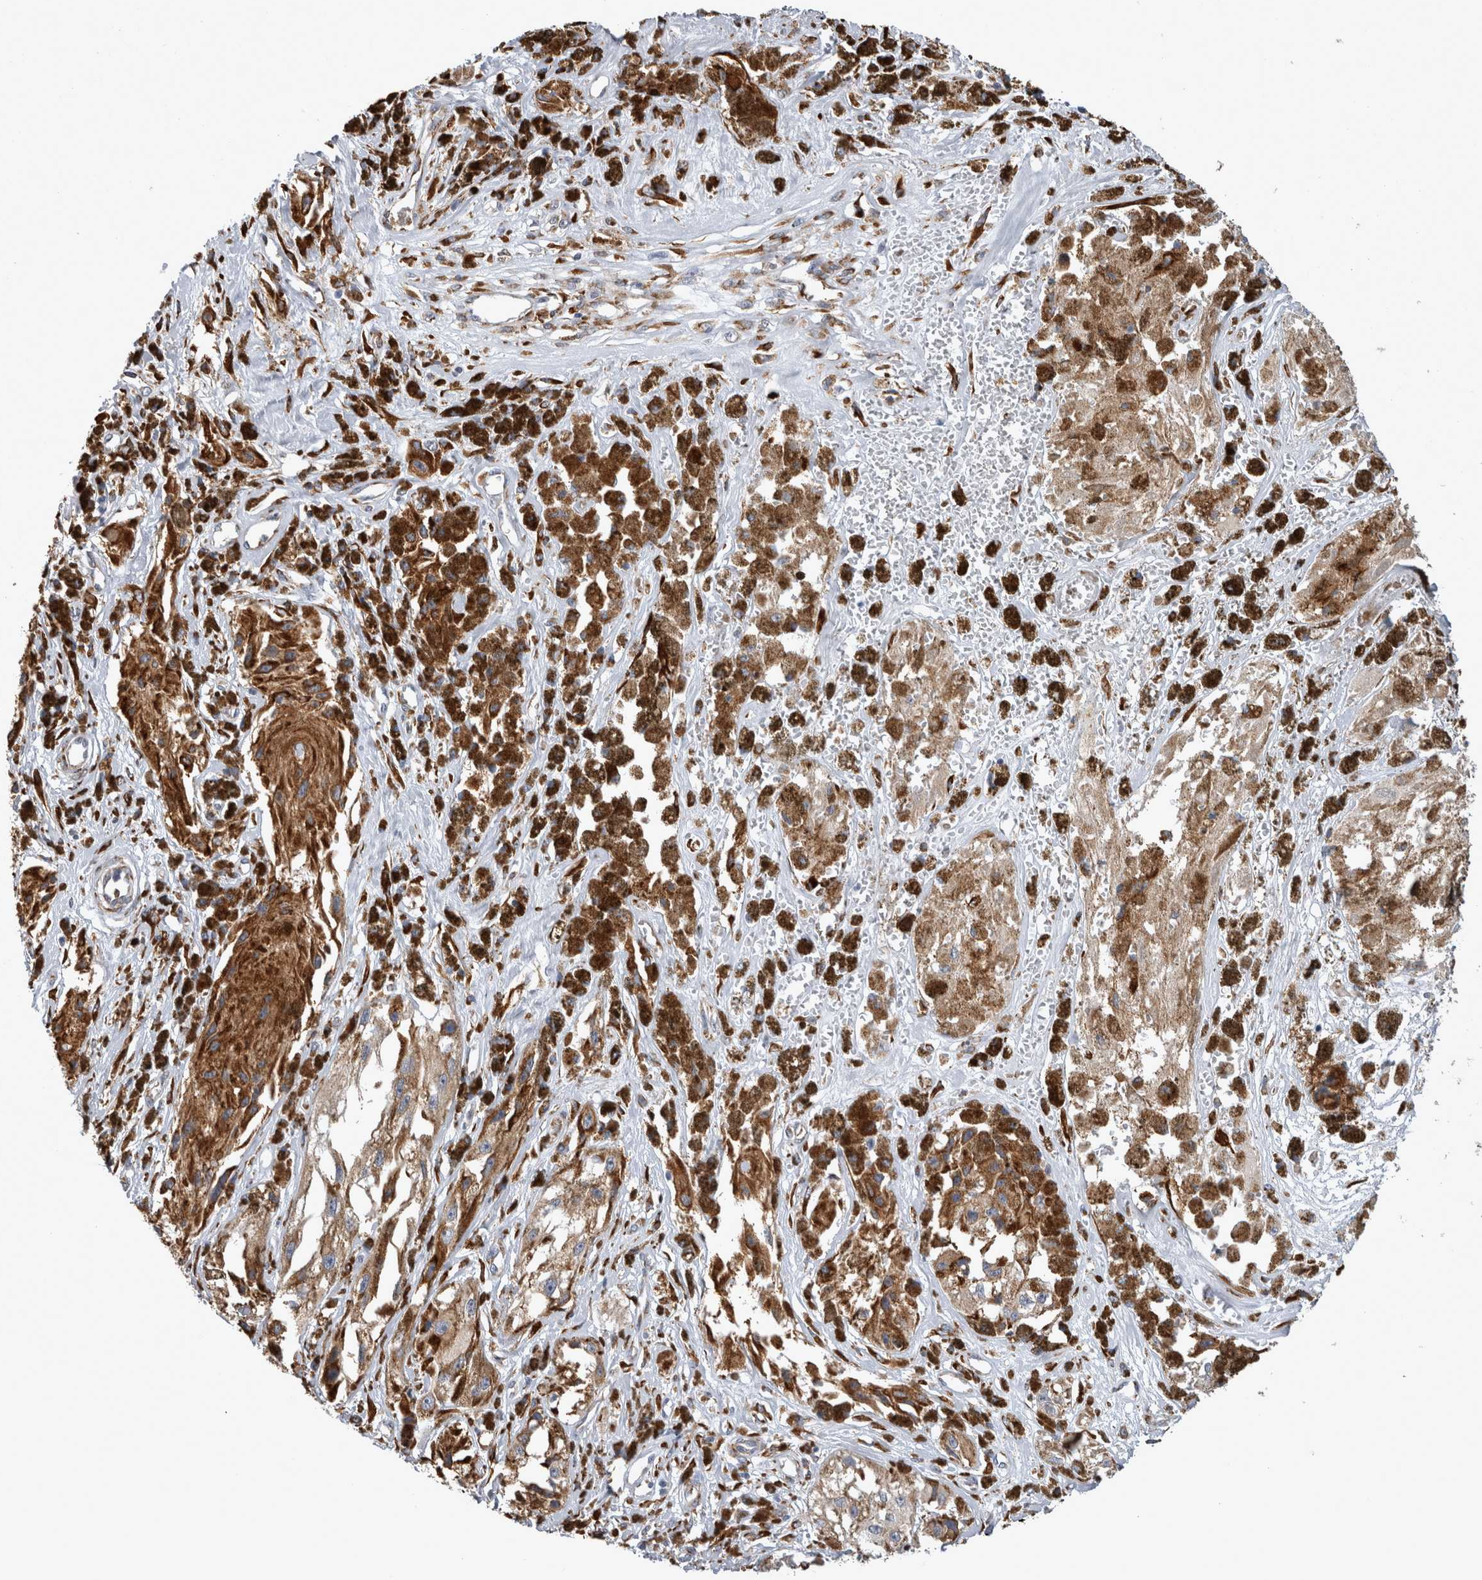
{"staining": {"intensity": "weak", "quantity": ">75%", "location": "cytoplasmic/membranous"}, "tissue": "melanoma", "cell_type": "Tumor cells", "image_type": "cancer", "snomed": [{"axis": "morphology", "description": "Malignant melanoma, NOS"}, {"axis": "topography", "description": "Skin"}], "caption": "Melanoma stained with DAB (3,3'-diaminobenzidine) IHC exhibits low levels of weak cytoplasmic/membranous positivity in approximately >75% of tumor cells.", "gene": "FHIP2B", "patient": {"sex": "male", "age": 88}}